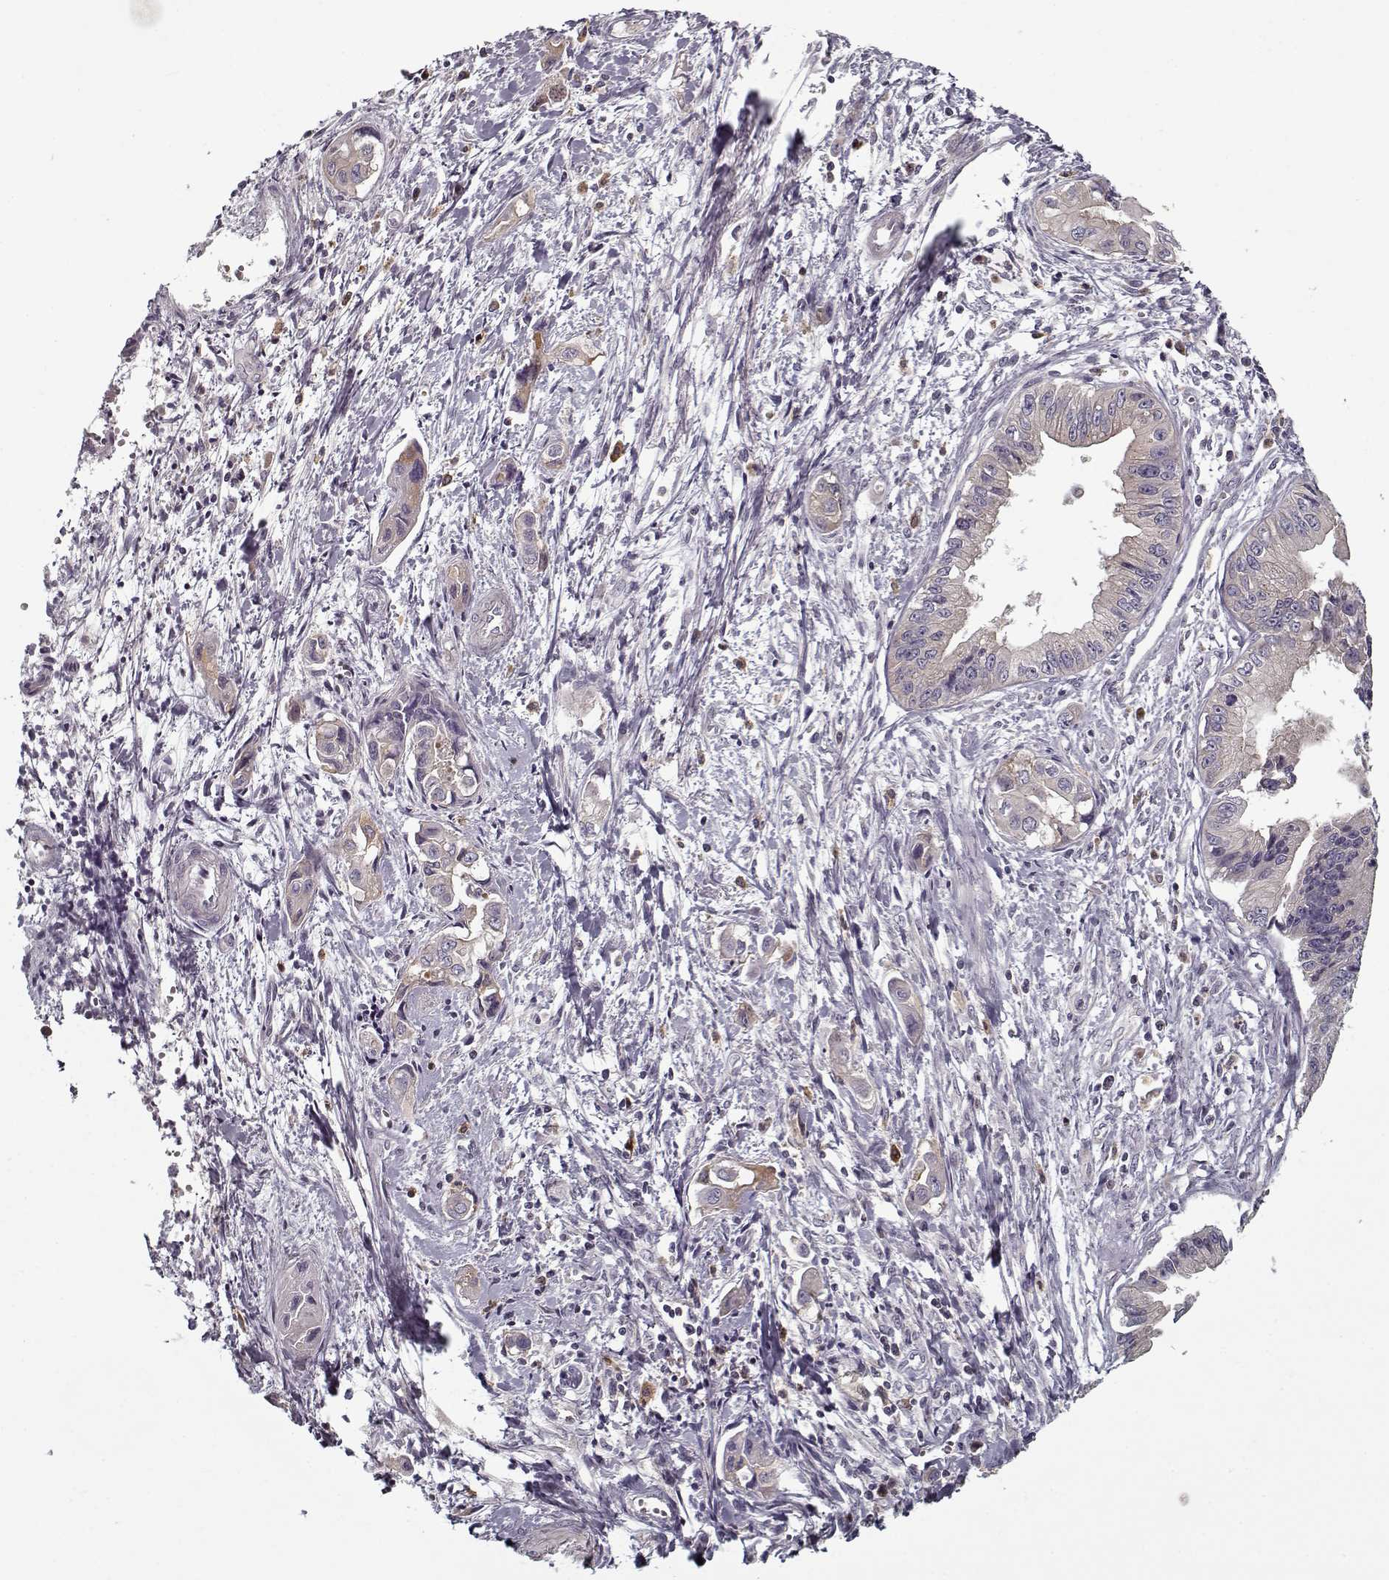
{"staining": {"intensity": "weak", "quantity": "<25%", "location": "cytoplasmic/membranous"}, "tissue": "pancreatic cancer", "cell_type": "Tumor cells", "image_type": "cancer", "snomed": [{"axis": "morphology", "description": "Adenocarcinoma, NOS"}, {"axis": "topography", "description": "Pancreas"}], "caption": "Tumor cells show no significant protein staining in pancreatic cancer. (Immunohistochemistry (ihc), brightfield microscopy, high magnification).", "gene": "UNC13D", "patient": {"sex": "male", "age": 60}}